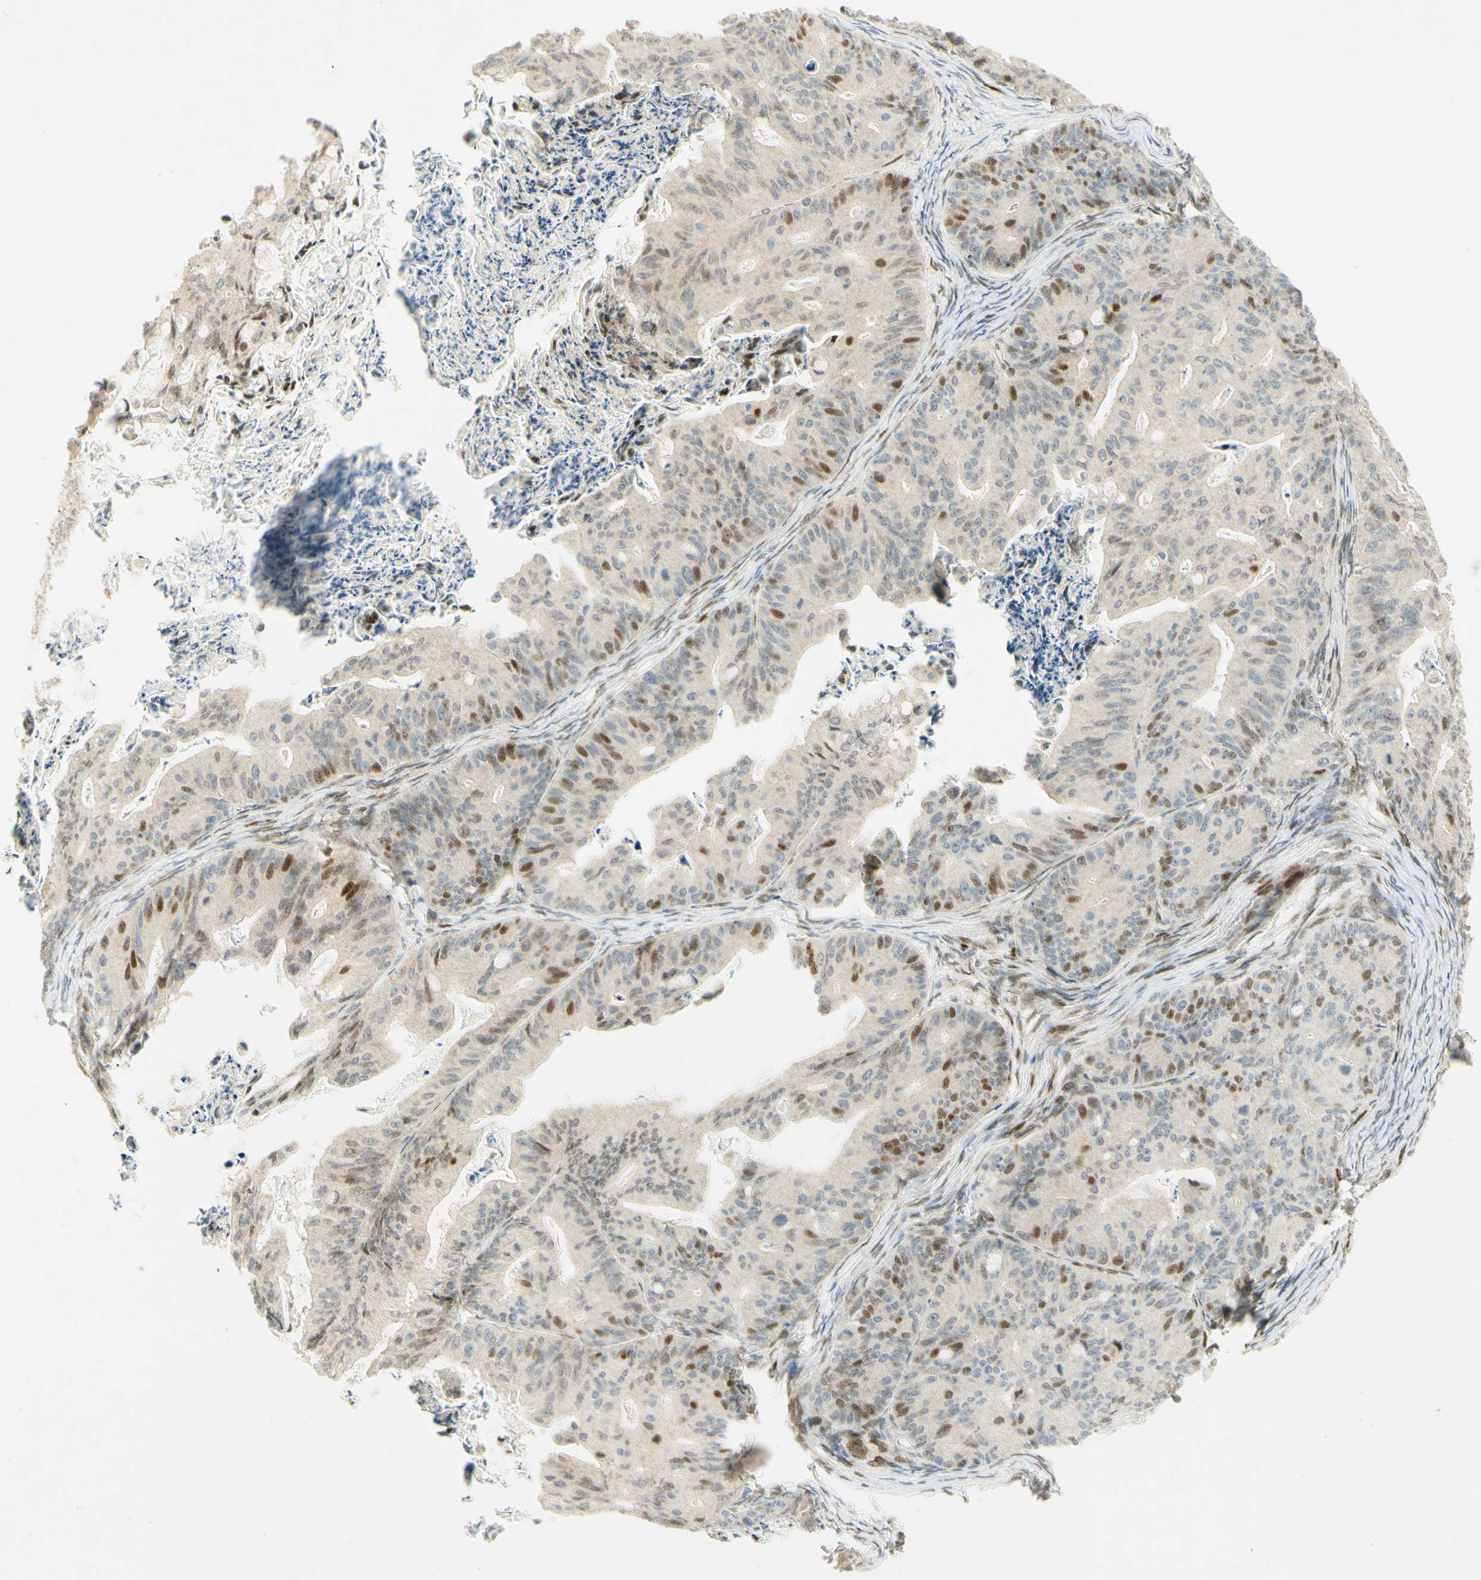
{"staining": {"intensity": "strong", "quantity": "<25%", "location": "nuclear"}, "tissue": "ovarian cancer", "cell_type": "Tumor cells", "image_type": "cancer", "snomed": [{"axis": "morphology", "description": "Cystadenocarcinoma, mucinous, NOS"}, {"axis": "topography", "description": "Ovary"}], "caption": "A high-resolution micrograph shows immunohistochemistry staining of ovarian cancer, which displays strong nuclear staining in about <25% of tumor cells. (IHC, brightfield microscopy, high magnification).", "gene": "E2F1", "patient": {"sex": "female", "age": 37}}